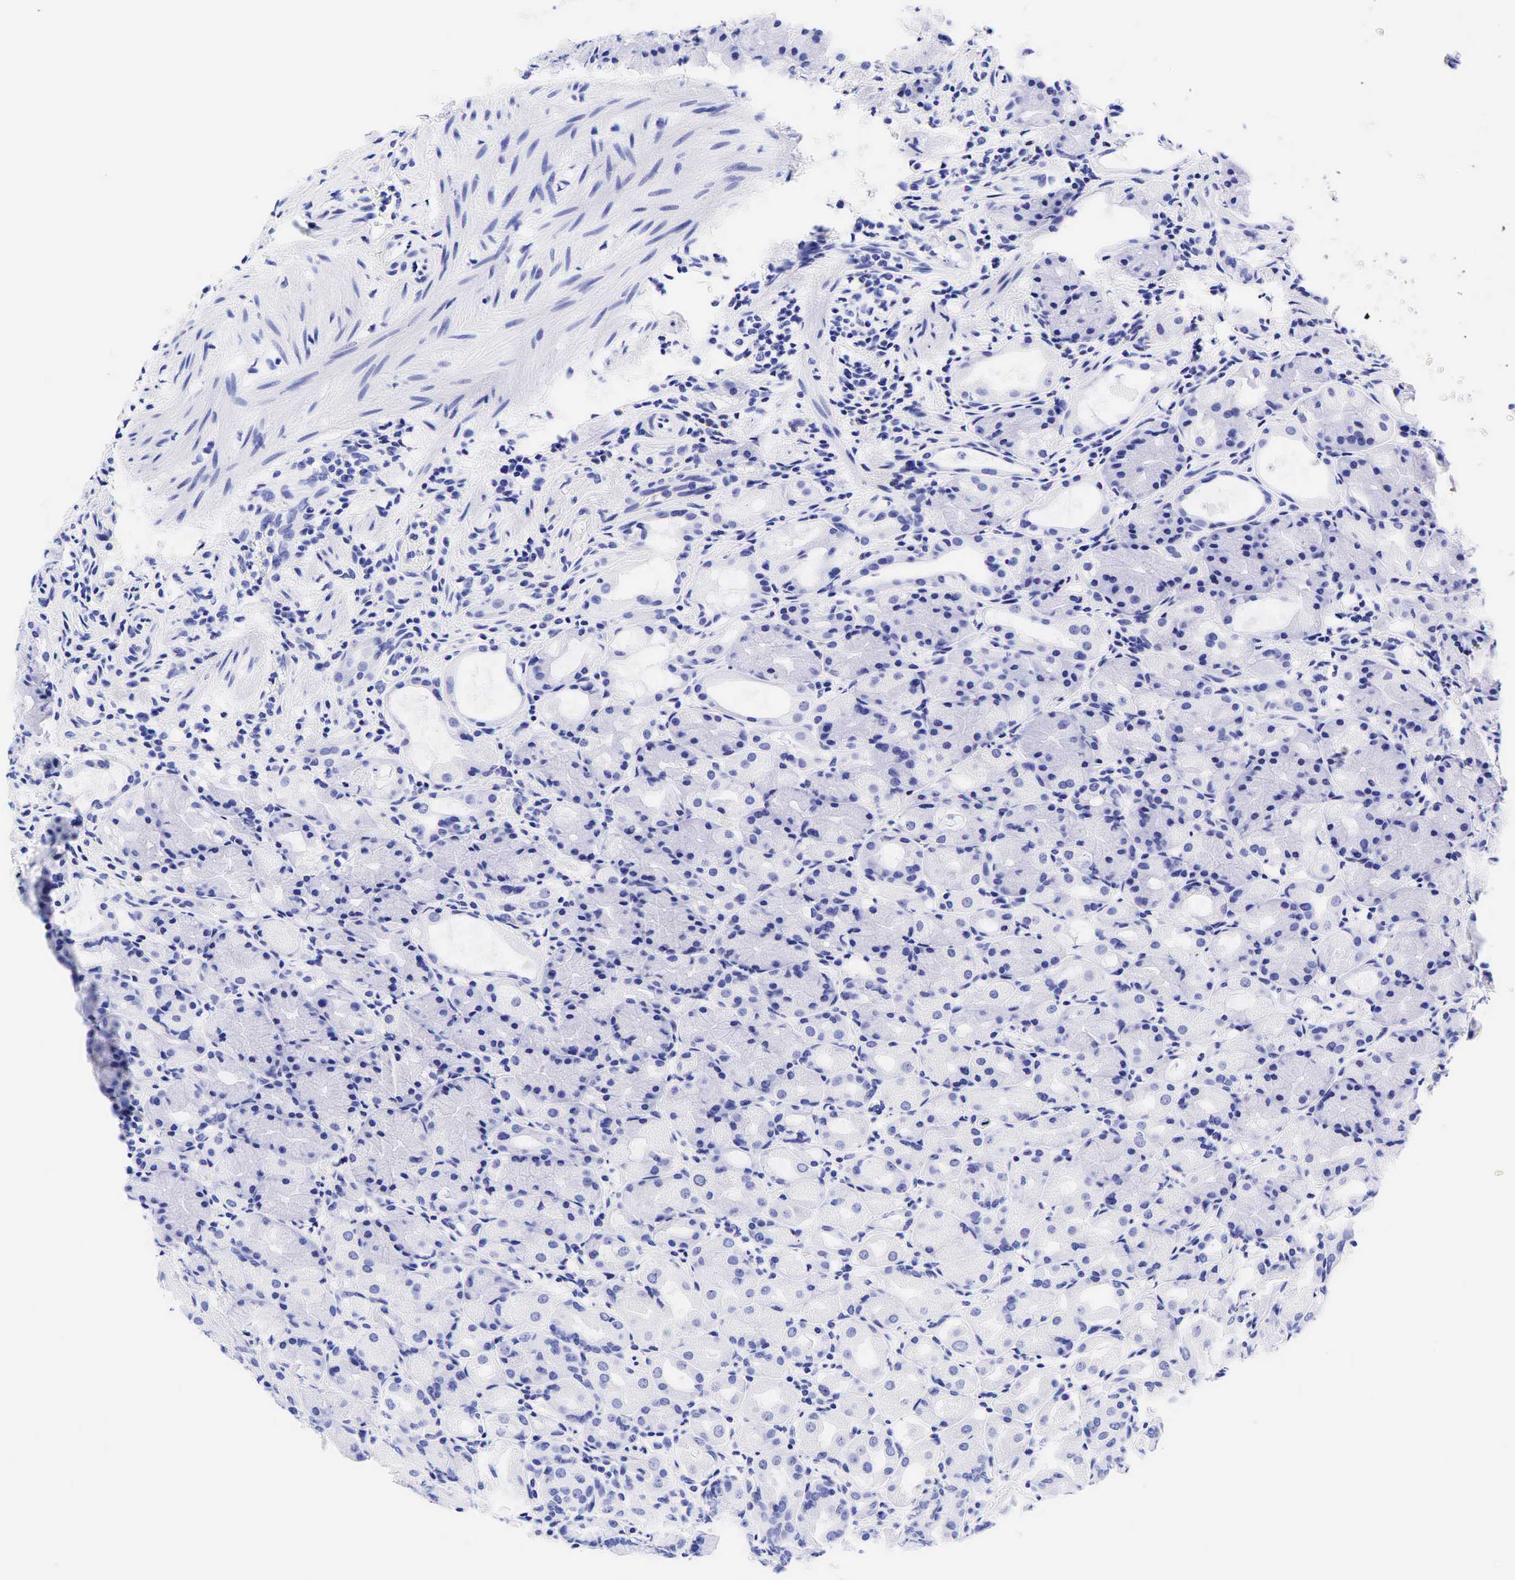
{"staining": {"intensity": "negative", "quantity": "none", "location": "none"}, "tissue": "stomach", "cell_type": "Glandular cells", "image_type": "normal", "snomed": [{"axis": "morphology", "description": "Normal tissue, NOS"}, {"axis": "topography", "description": "Stomach, upper"}], "caption": "Stomach stained for a protein using IHC displays no positivity glandular cells.", "gene": "ESR1", "patient": {"sex": "female", "age": 75}}